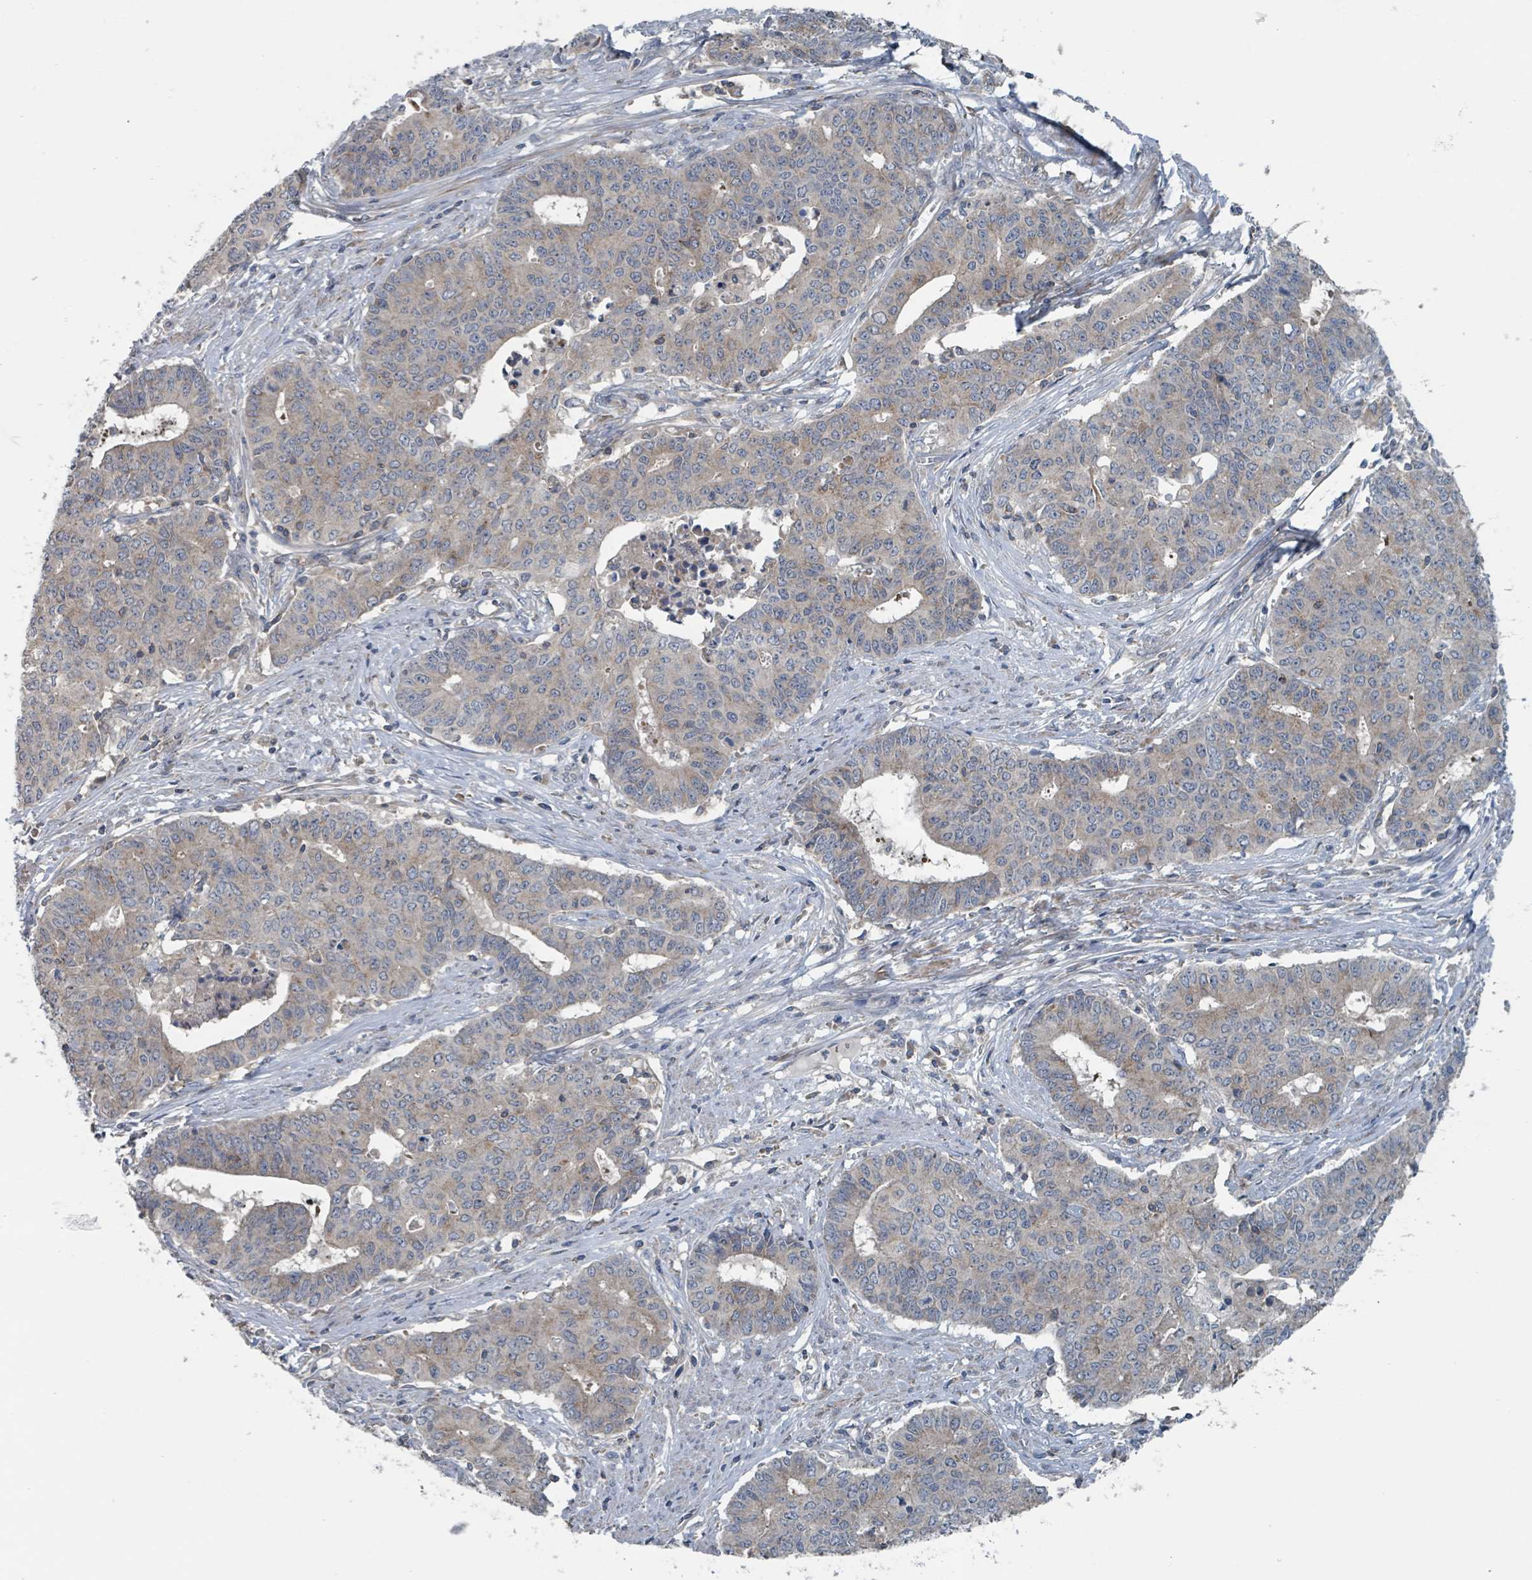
{"staining": {"intensity": "moderate", "quantity": "<25%", "location": "cytoplasmic/membranous"}, "tissue": "endometrial cancer", "cell_type": "Tumor cells", "image_type": "cancer", "snomed": [{"axis": "morphology", "description": "Adenocarcinoma, NOS"}, {"axis": "topography", "description": "Endometrium"}], "caption": "The image displays immunohistochemical staining of endometrial cancer. There is moderate cytoplasmic/membranous positivity is present in approximately <25% of tumor cells.", "gene": "ACBD4", "patient": {"sex": "female", "age": 59}}